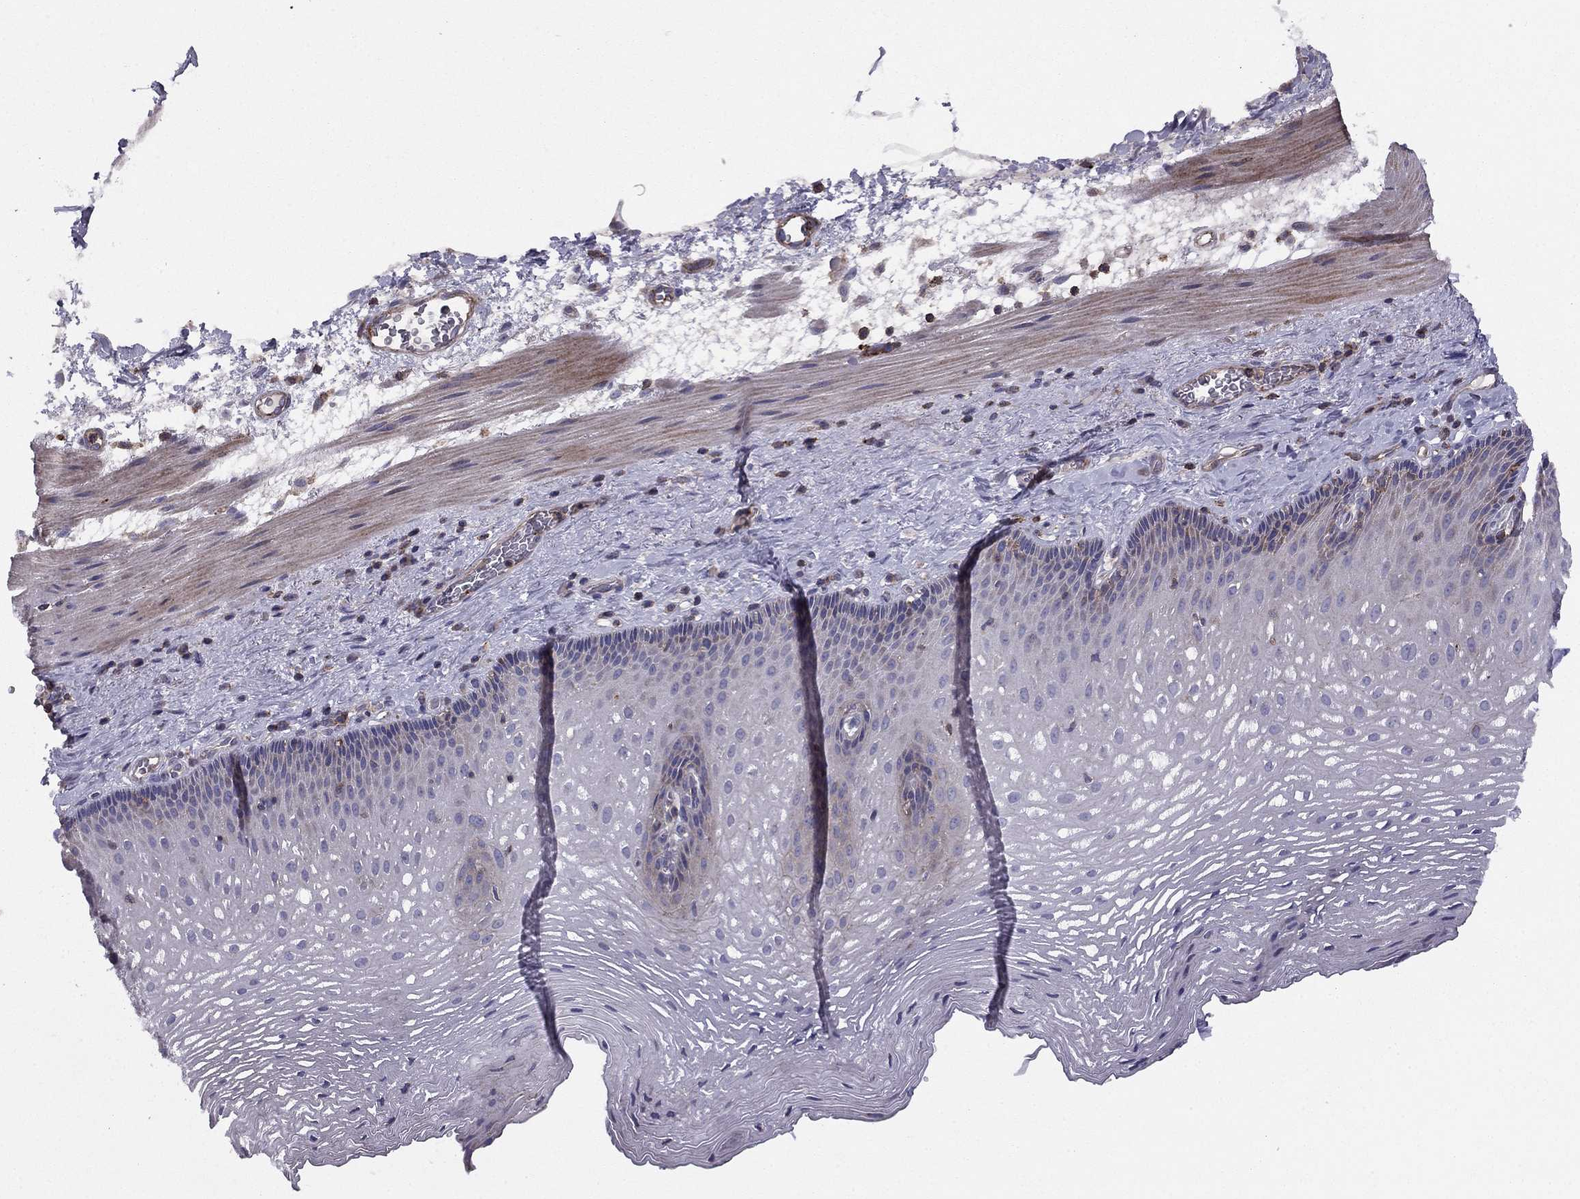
{"staining": {"intensity": "weak", "quantity": "<25%", "location": "cytoplasmic/membranous"}, "tissue": "esophagus", "cell_type": "Squamous epithelial cells", "image_type": "normal", "snomed": [{"axis": "morphology", "description": "Normal tissue, NOS"}, {"axis": "topography", "description": "Esophagus"}], "caption": "Immunohistochemistry histopathology image of benign esophagus: human esophagus stained with DAB (3,3'-diaminobenzidine) shows no significant protein staining in squamous epithelial cells.", "gene": "ALG6", "patient": {"sex": "male", "age": 76}}